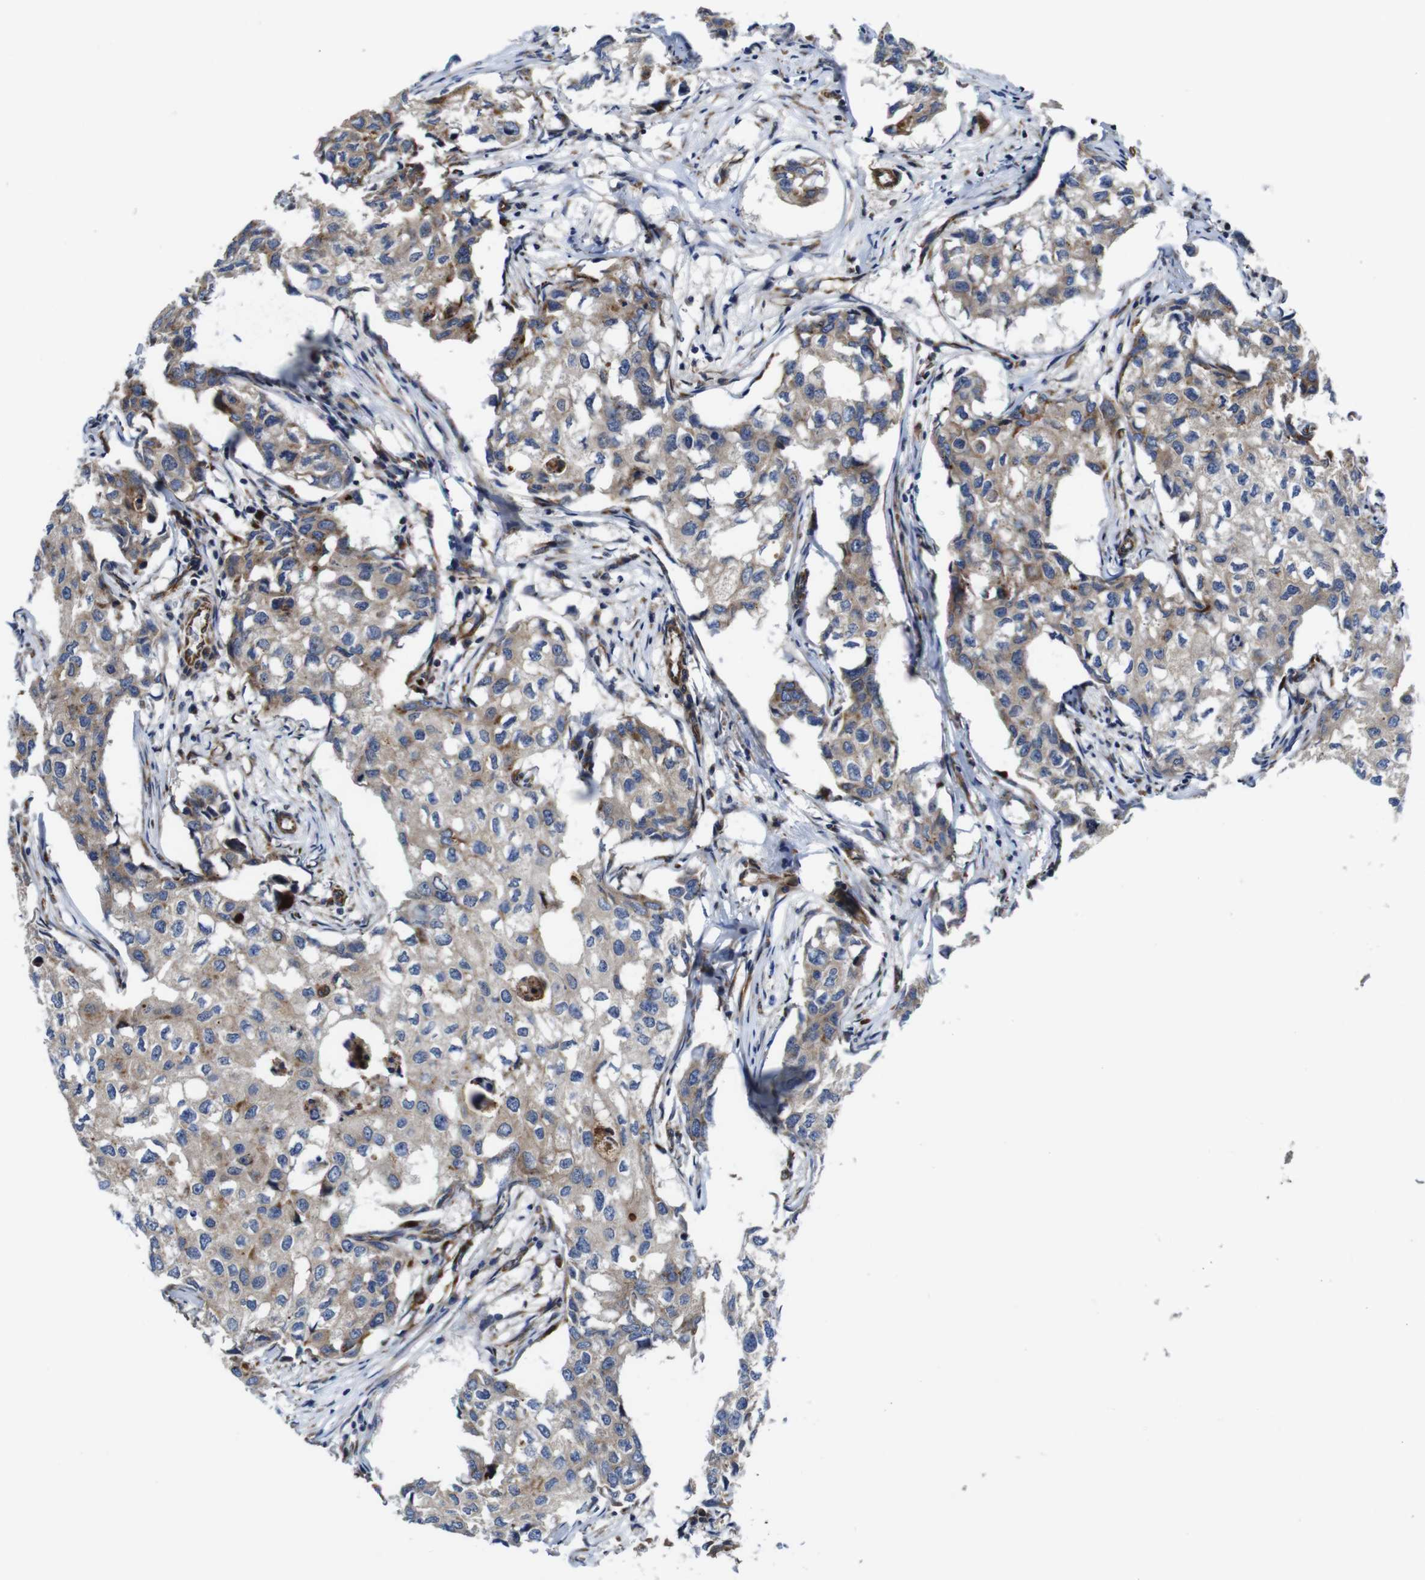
{"staining": {"intensity": "weak", "quantity": ">75%", "location": "cytoplasmic/membranous"}, "tissue": "breast cancer", "cell_type": "Tumor cells", "image_type": "cancer", "snomed": [{"axis": "morphology", "description": "Duct carcinoma"}, {"axis": "topography", "description": "Breast"}], "caption": "This is an image of immunohistochemistry (IHC) staining of breast cancer, which shows weak staining in the cytoplasmic/membranous of tumor cells.", "gene": "POMK", "patient": {"sex": "female", "age": 27}}